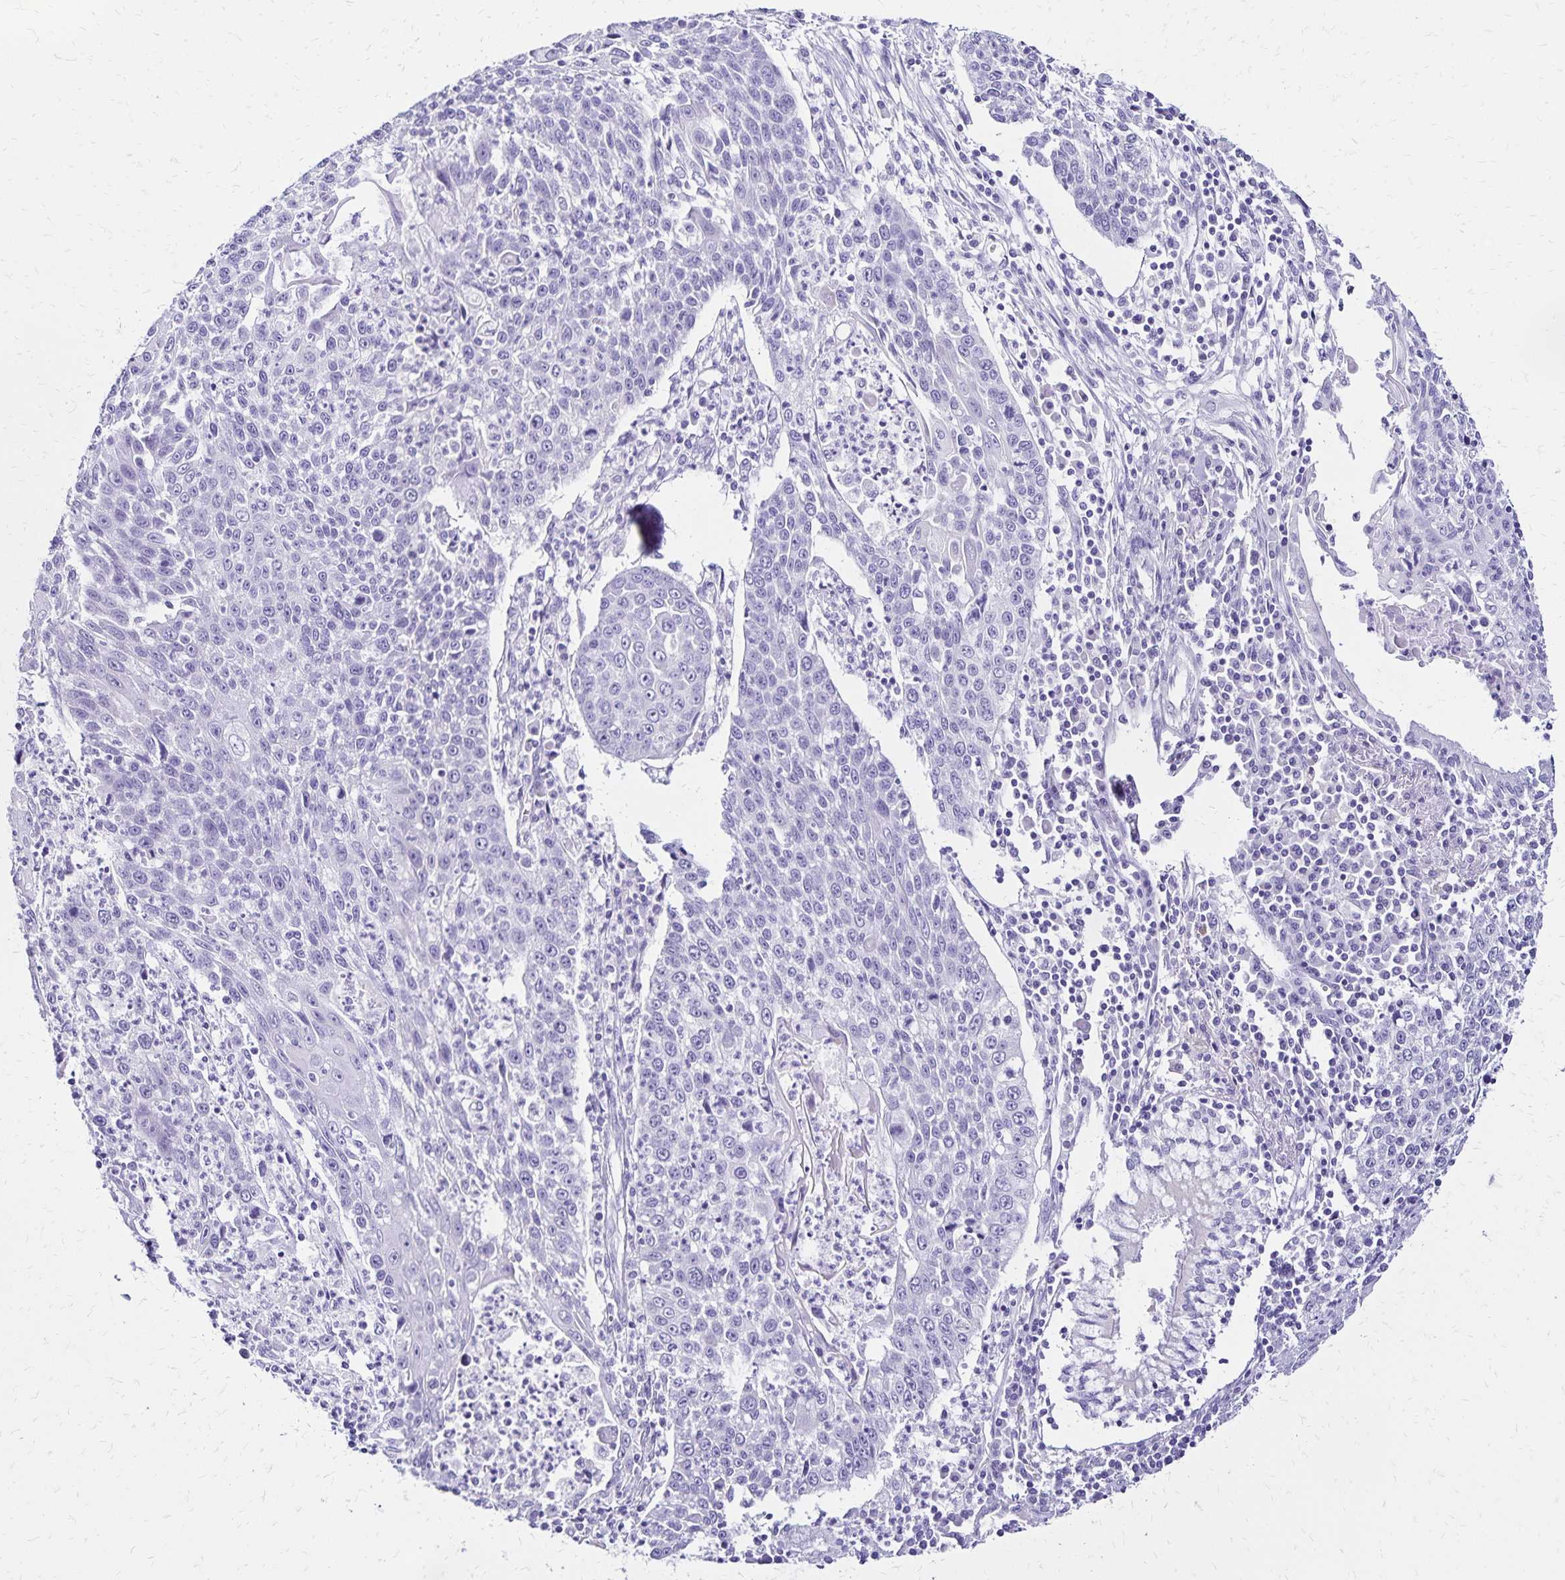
{"staining": {"intensity": "negative", "quantity": "none", "location": "none"}, "tissue": "lung cancer", "cell_type": "Tumor cells", "image_type": "cancer", "snomed": [{"axis": "morphology", "description": "Squamous cell carcinoma, NOS"}, {"axis": "morphology", "description": "Squamous cell carcinoma, metastatic, NOS"}, {"axis": "topography", "description": "Lung"}, {"axis": "topography", "description": "Pleura, NOS"}], "caption": "This is a photomicrograph of IHC staining of lung cancer, which shows no expression in tumor cells. Nuclei are stained in blue.", "gene": "LIN28B", "patient": {"sex": "male", "age": 72}}